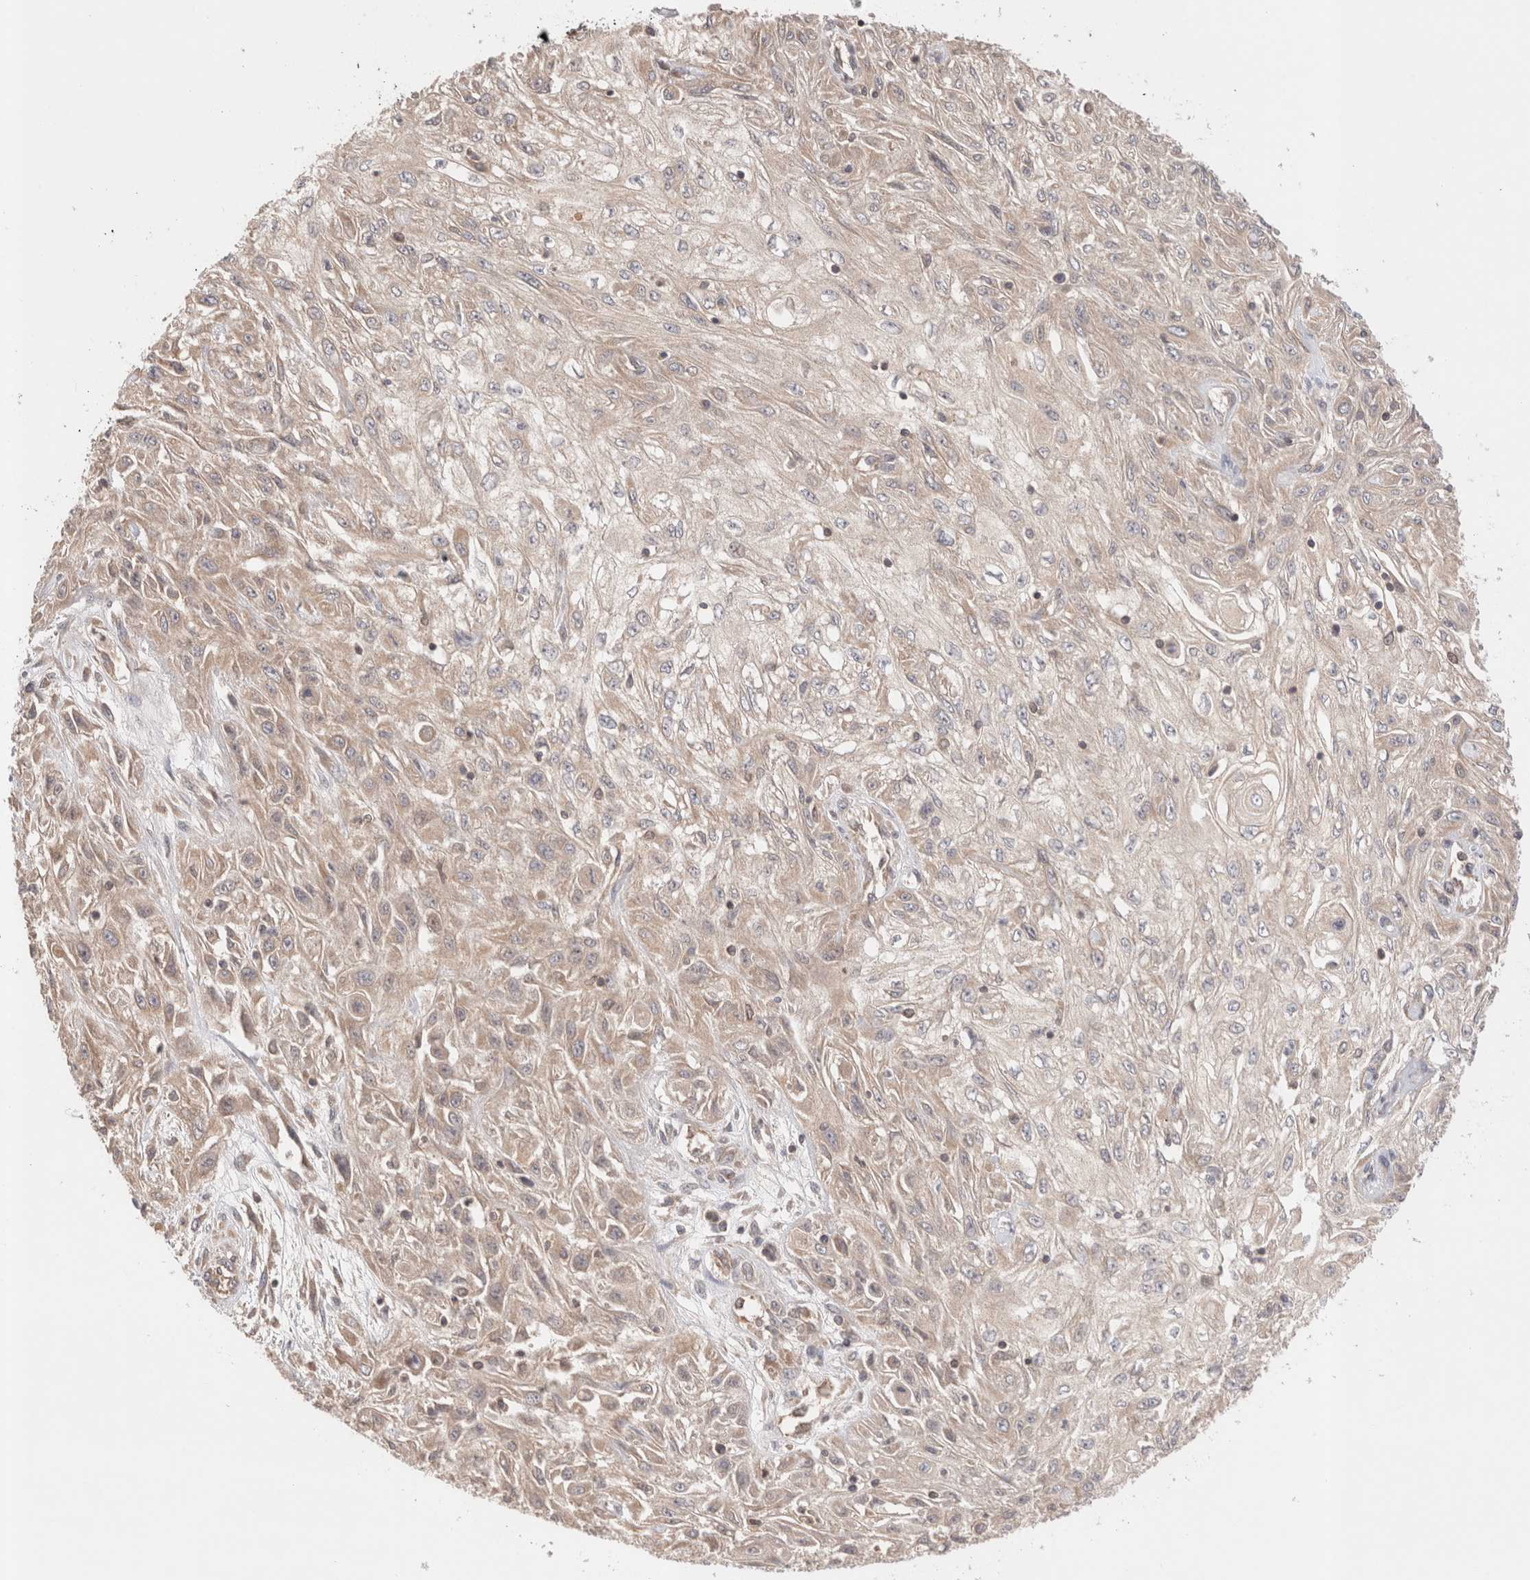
{"staining": {"intensity": "weak", "quantity": "25%-75%", "location": "cytoplasmic/membranous"}, "tissue": "skin cancer", "cell_type": "Tumor cells", "image_type": "cancer", "snomed": [{"axis": "morphology", "description": "Squamous cell carcinoma, NOS"}, {"axis": "morphology", "description": "Squamous cell carcinoma, metastatic, NOS"}, {"axis": "topography", "description": "Skin"}, {"axis": "topography", "description": "Lymph node"}], "caption": "The histopathology image exhibits immunohistochemical staining of skin cancer (metastatic squamous cell carcinoma). There is weak cytoplasmic/membranous expression is appreciated in approximately 25%-75% of tumor cells.", "gene": "SIKE1", "patient": {"sex": "male", "age": 75}}